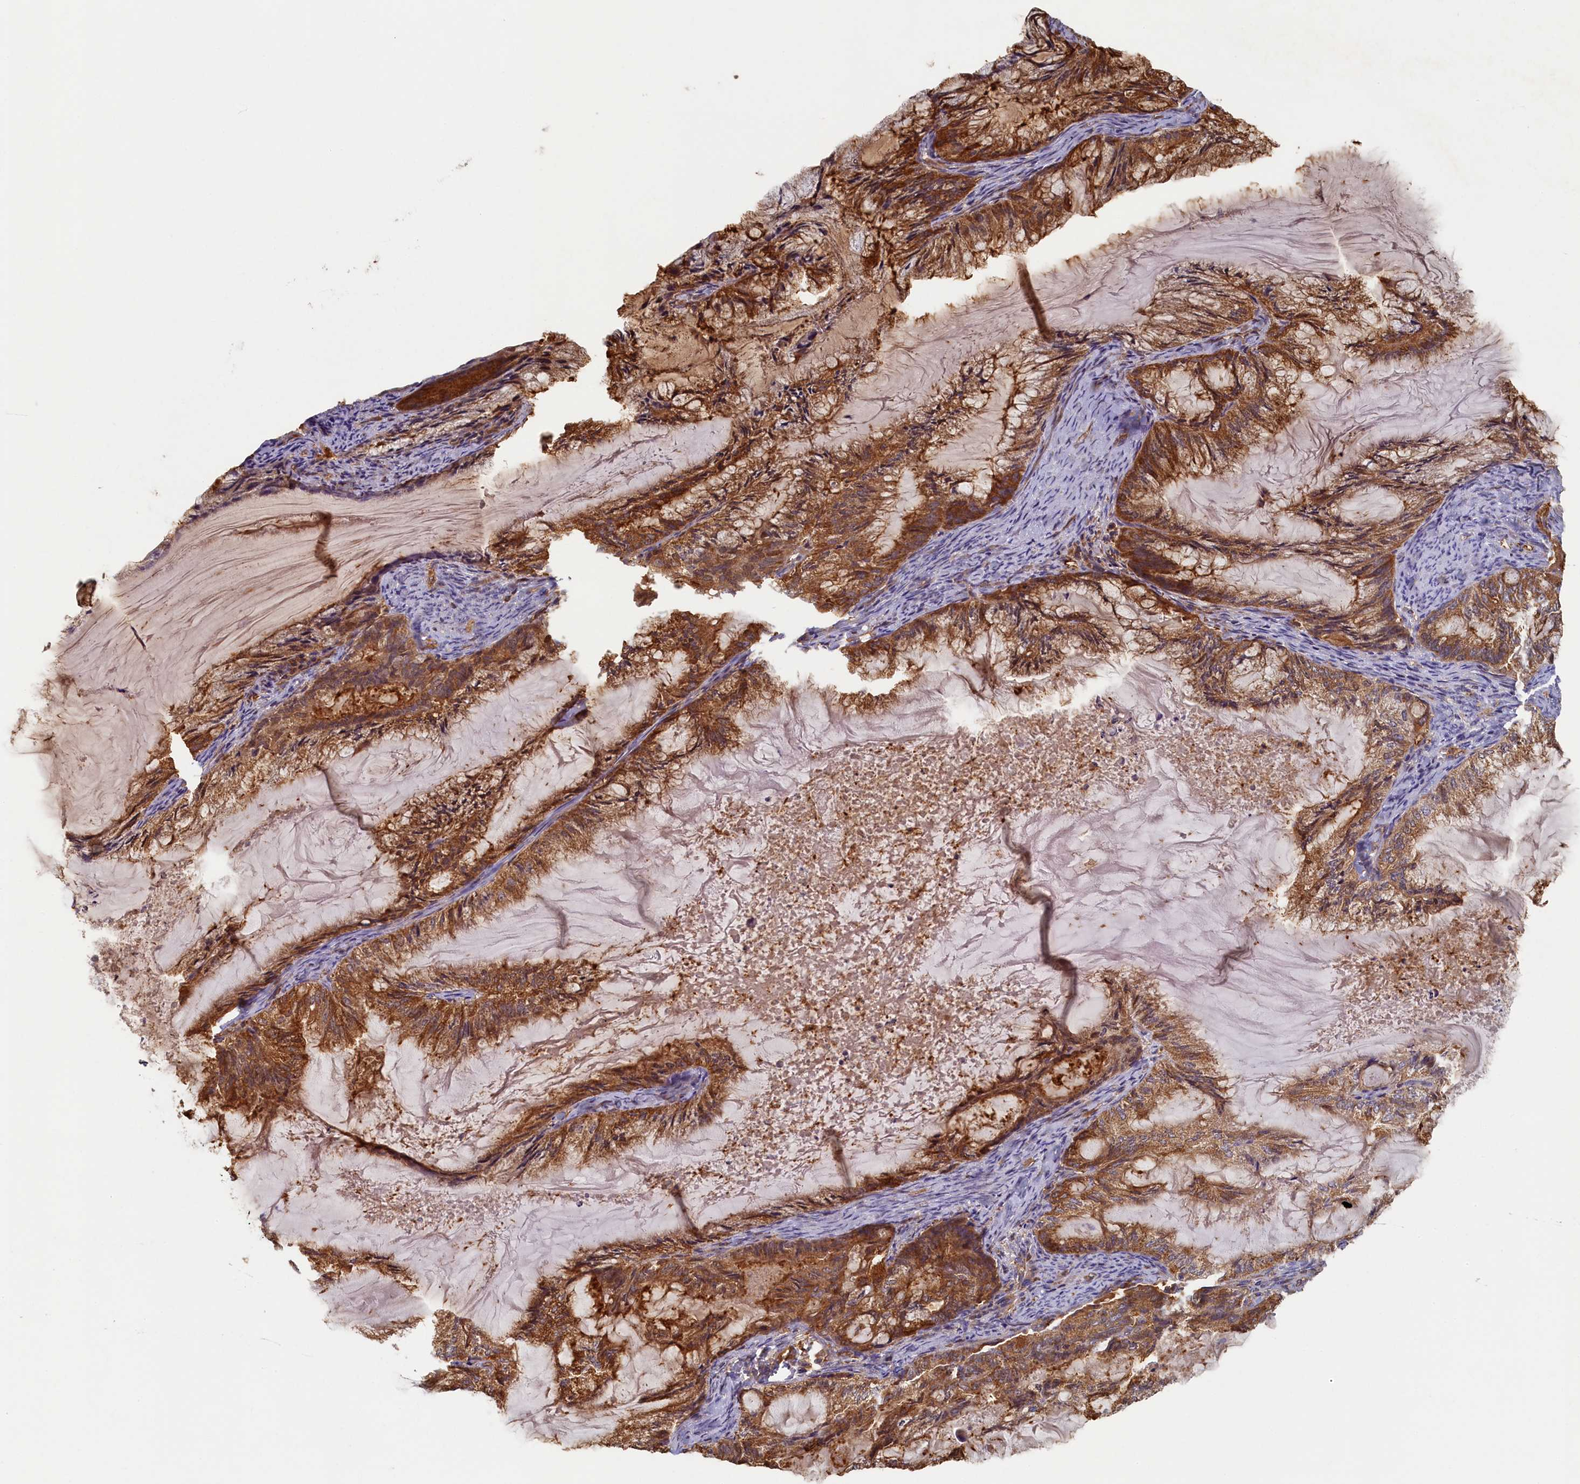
{"staining": {"intensity": "moderate", "quantity": ">75%", "location": "cytoplasmic/membranous"}, "tissue": "endometrial cancer", "cell_type": "Tumor cells", "image_type": "cancer", "snomed": [{"axis": "morphology", "description": "Adenocarcinoma, NOS"}, {"axis": "topography", "description": "Endometrium"}], "caption": "Moderate cytoplasmic/membranous expression is seen in approximately >75% of tumor cells in endometrial adenocarcinoma.", "gene": "TIMM8B", "patient": {"sex": "female", "age": 86}}